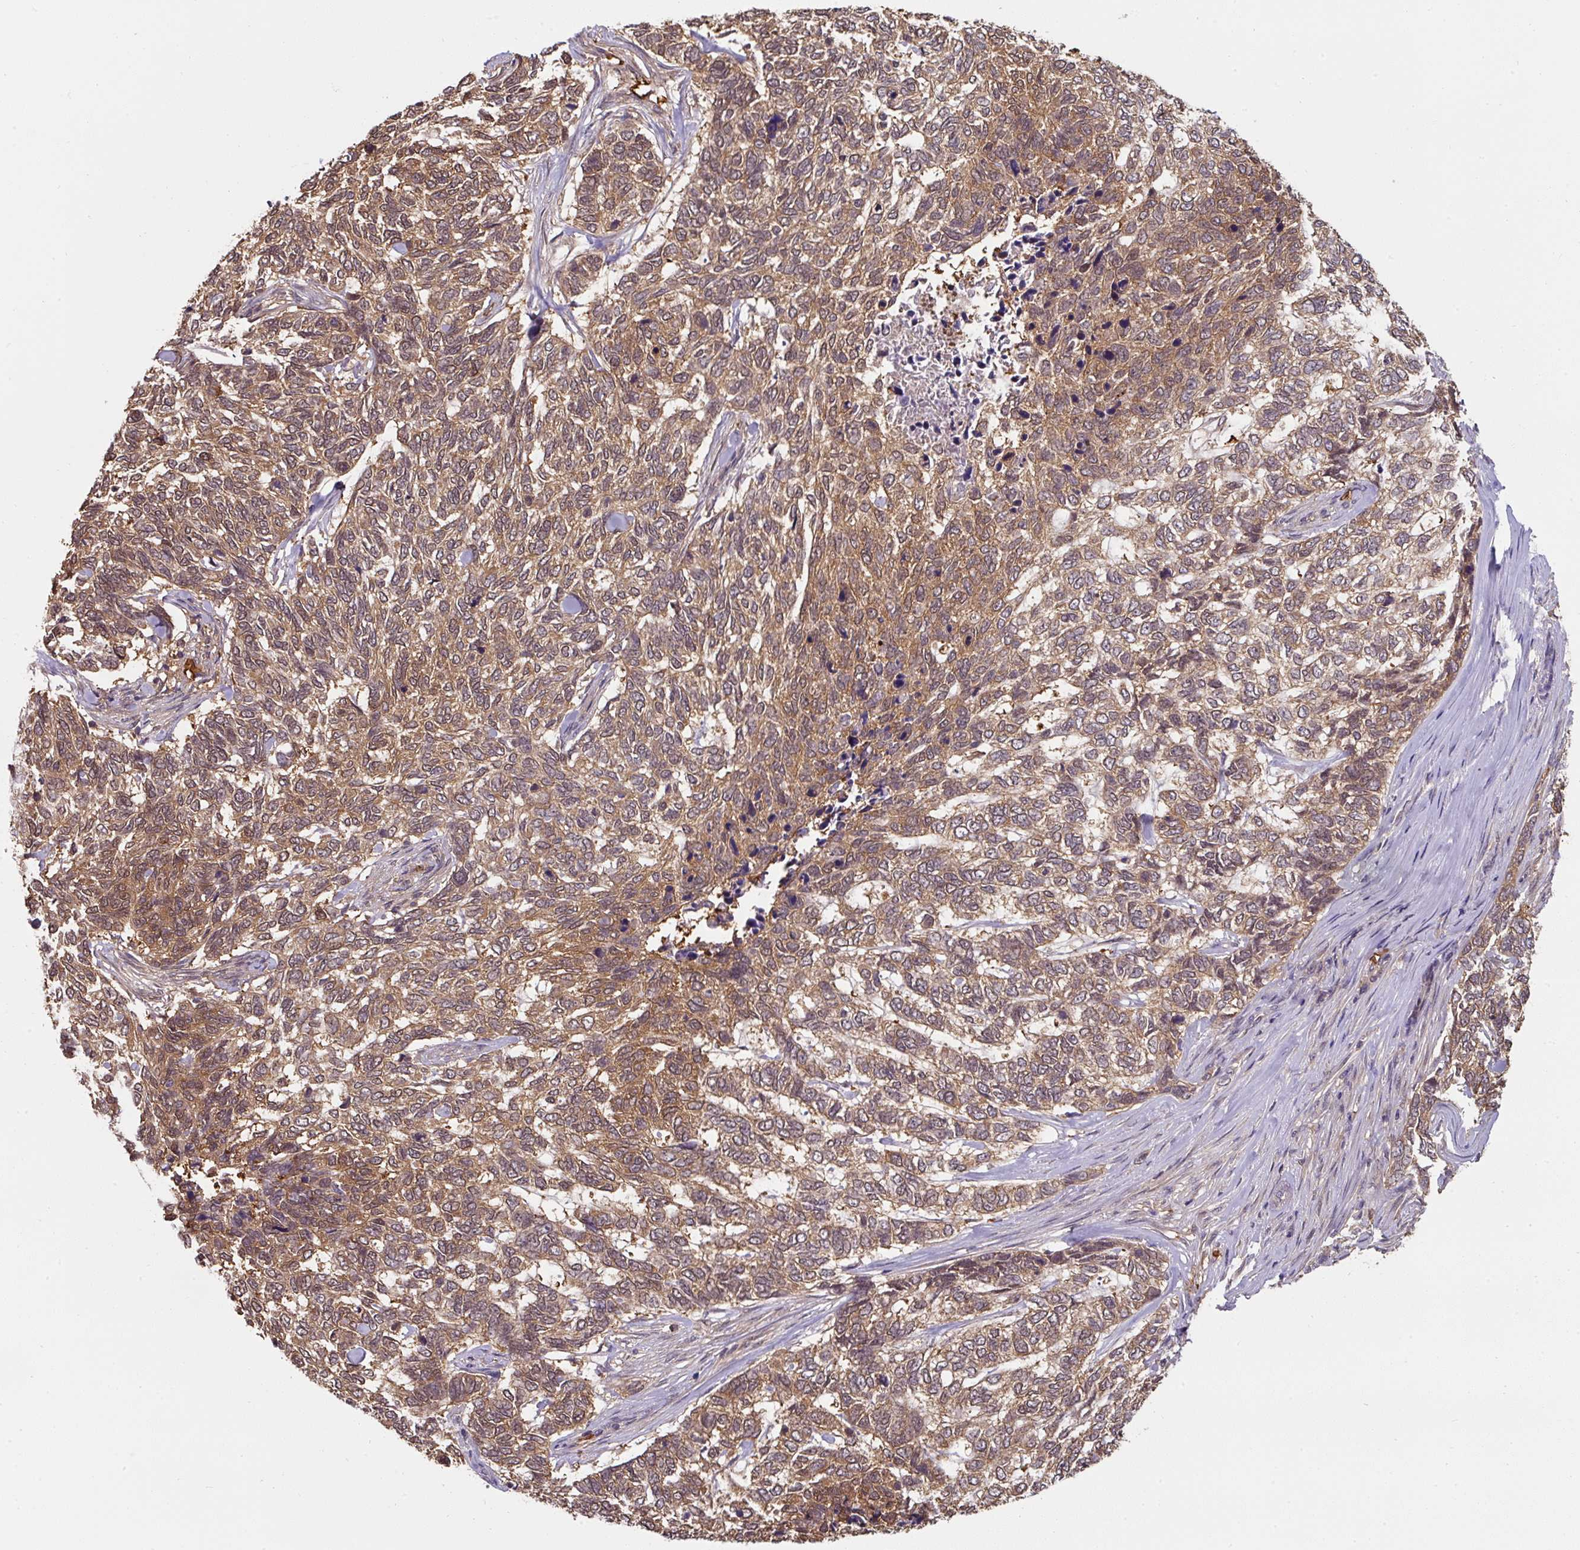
{"staining": {"intensity": "moderate", "quantity": ">75%", "location": "cytoplasmic/membranous"}, "tissue": "skin cancer", "cell_type": "Tumor cells", "image_type": "cancer", "snomed": [{"axis": "morphology", "description": "Basal cell carcinoma"}, {"axis": "topography", "description": "Skin"}], "caption": "Immunohistochemistry photomicrograph of human skin basal cell carcinoma stained for a protein (brown), which exhibits medium levels of moderate cytoplasmic/membranous expression in approximately >75% of tumor cells.", "gene": "ST13", "patient": {"sex": "female", "age": 65}}